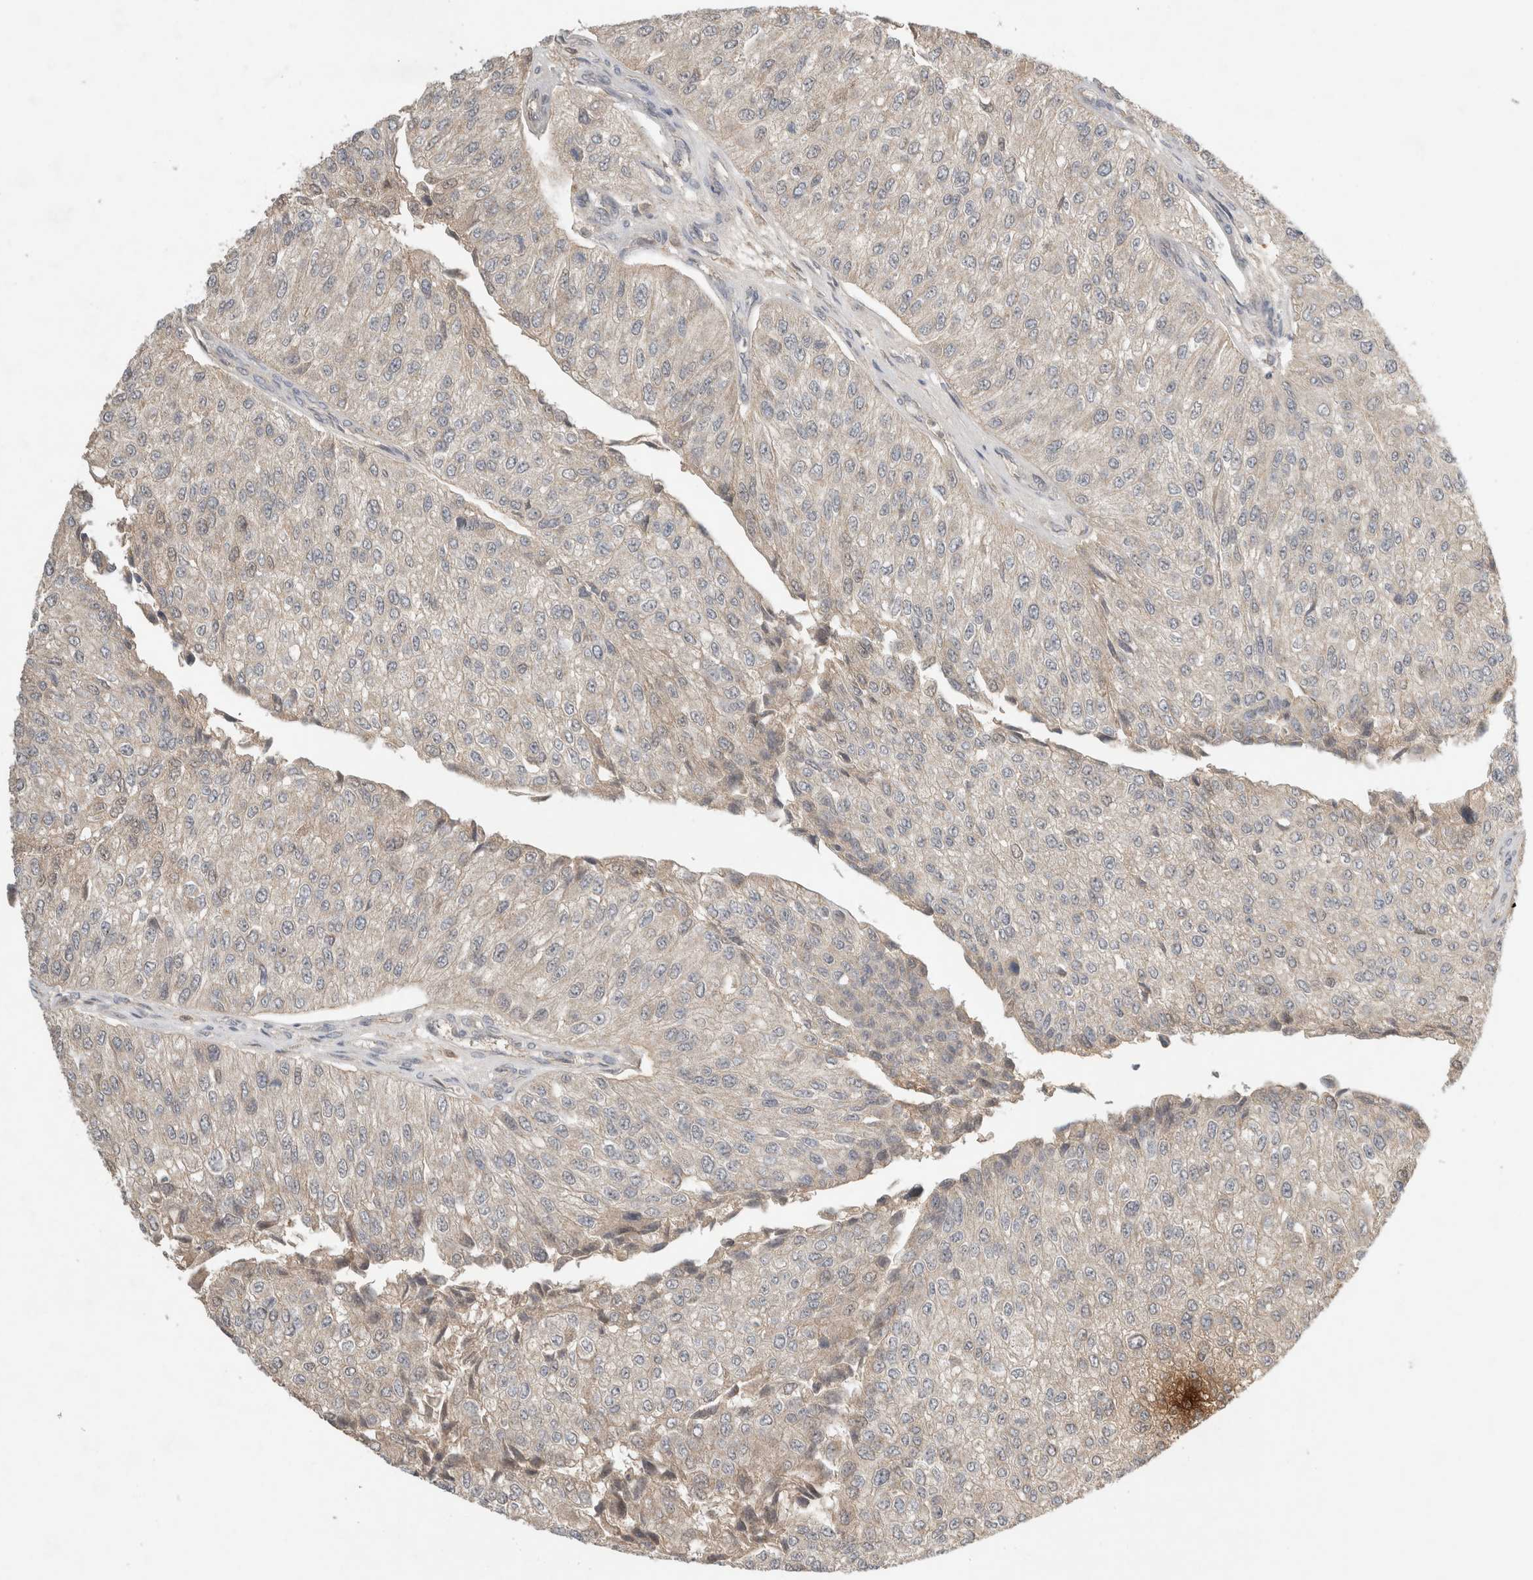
{"staining": {"intensity": "weak", "quantity": "25%-75%", "location": "cytoplasmic/membranous"}, "tissue": "urothelial cancer", "cell_type": "Tumor cells", "image_type": "cancer", "snomed": [{"axis": "morphology", "description": "Urothelial carcinoma, High grade"}, {"axis": "topography", "description": "Kidney"}, {"axis": "topography", "description": "Urinary bladder"}], "caption": "Protein expression analysis of urothelial cancer reveals weak cytoplasmic/membranous expression in about 25%-75% of tumor cells.", "gene": "LOXL2", "patient": {"sex": "male", "age": 77}}